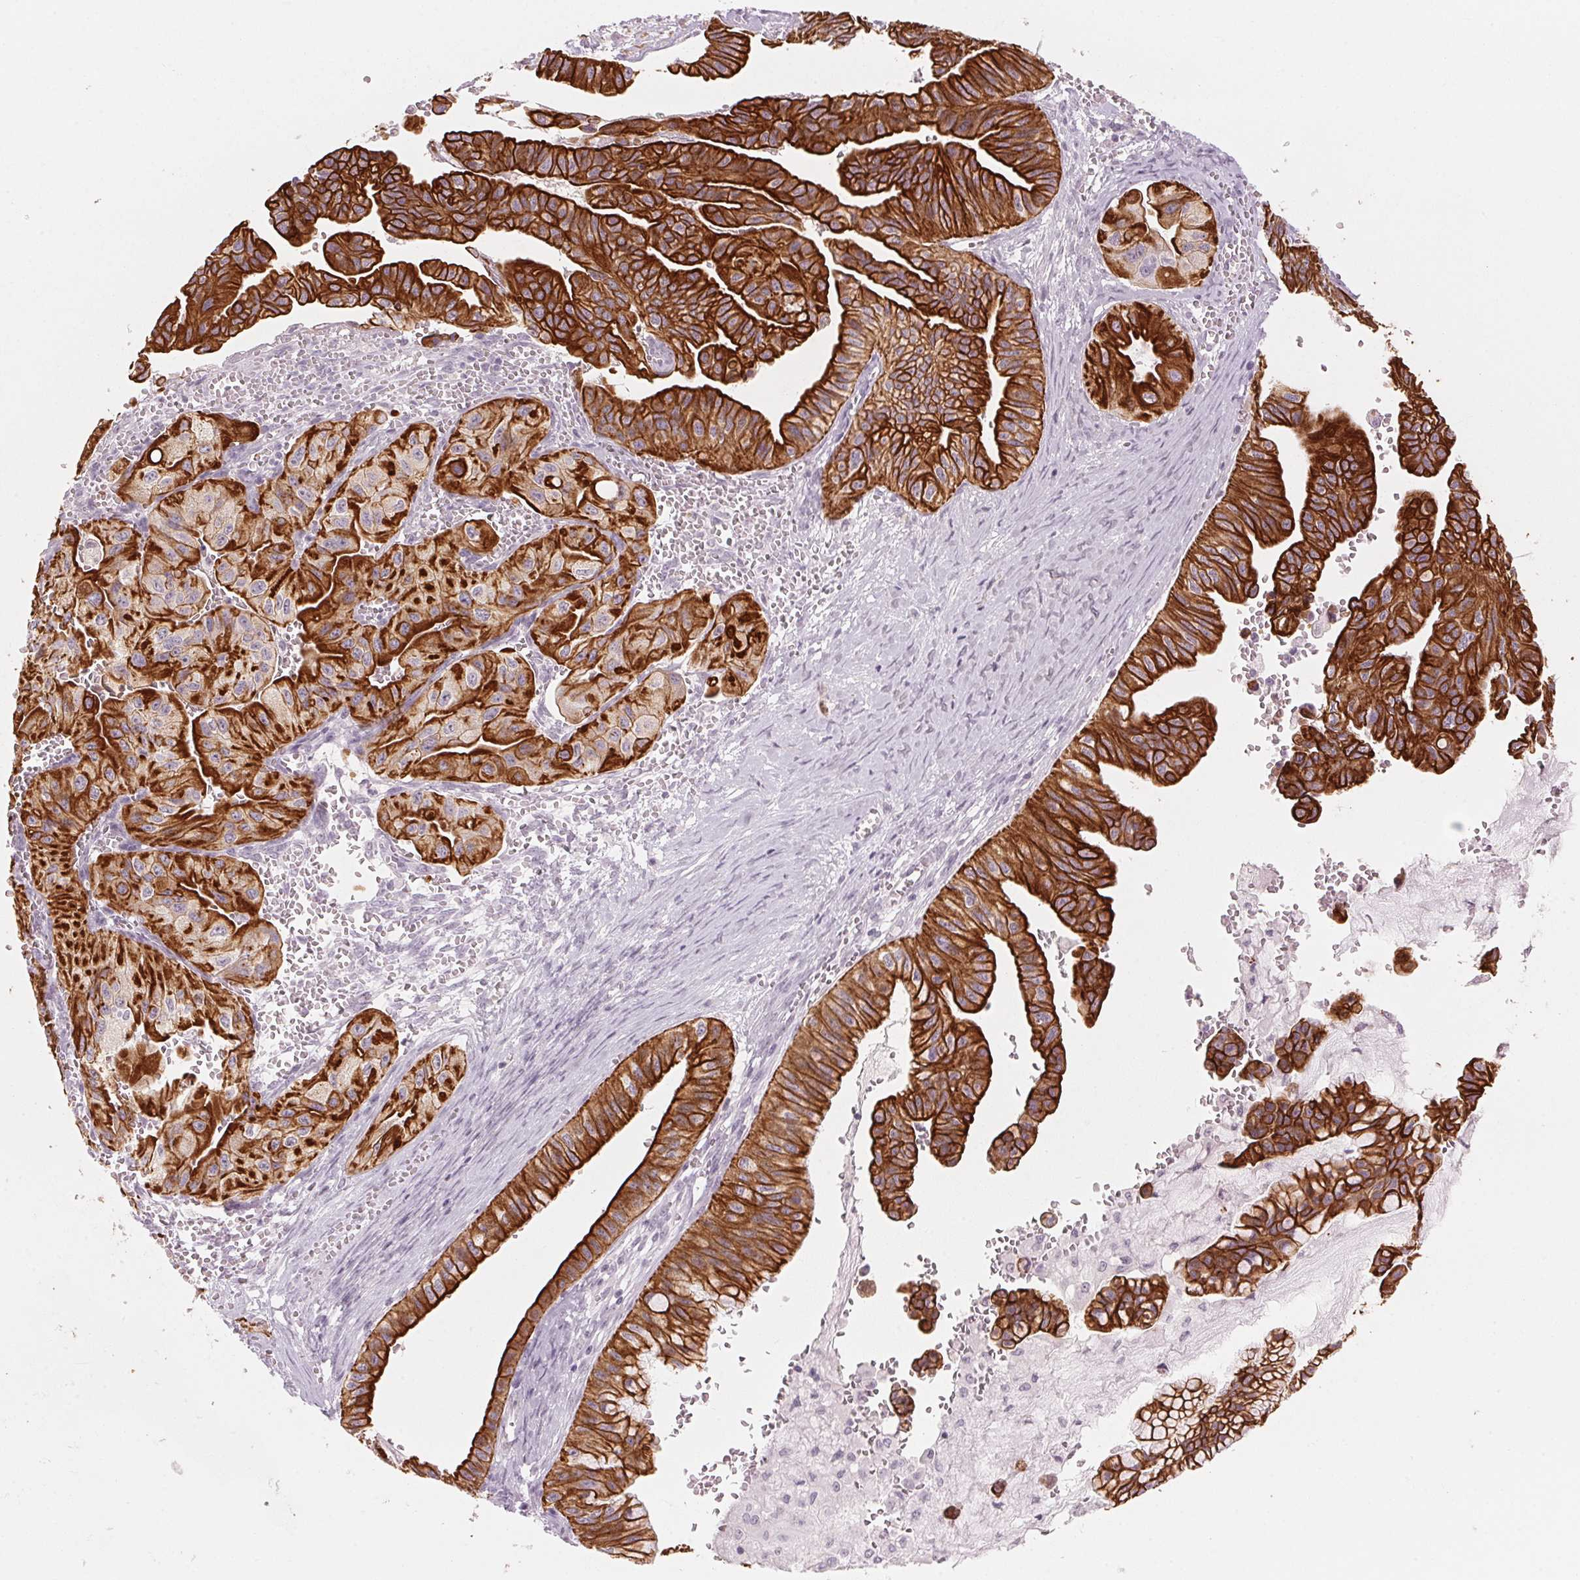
{"staining": {"intensity": "strong", "quantity": ">75%", "location": "cytoplasmic/membranous"}, "tissue": "ovarian cancer", "cell_type": "Tumor cells", "image_type": "cancer", "snomed": [{"axis": "morphology", "description": "Cystadenocarcinoma, mucinous, NOS"}, {"axis": "topography", "description": "Ovary"}], "caption": "A high-resolution image shows IHC staining of ovarian cancer, which exhibits strong cytoplasmic/membranous positivity in approximately >75% of tumor cells.", "gene": "SCTR", "patient": {"sex": "female", "age": 72}}